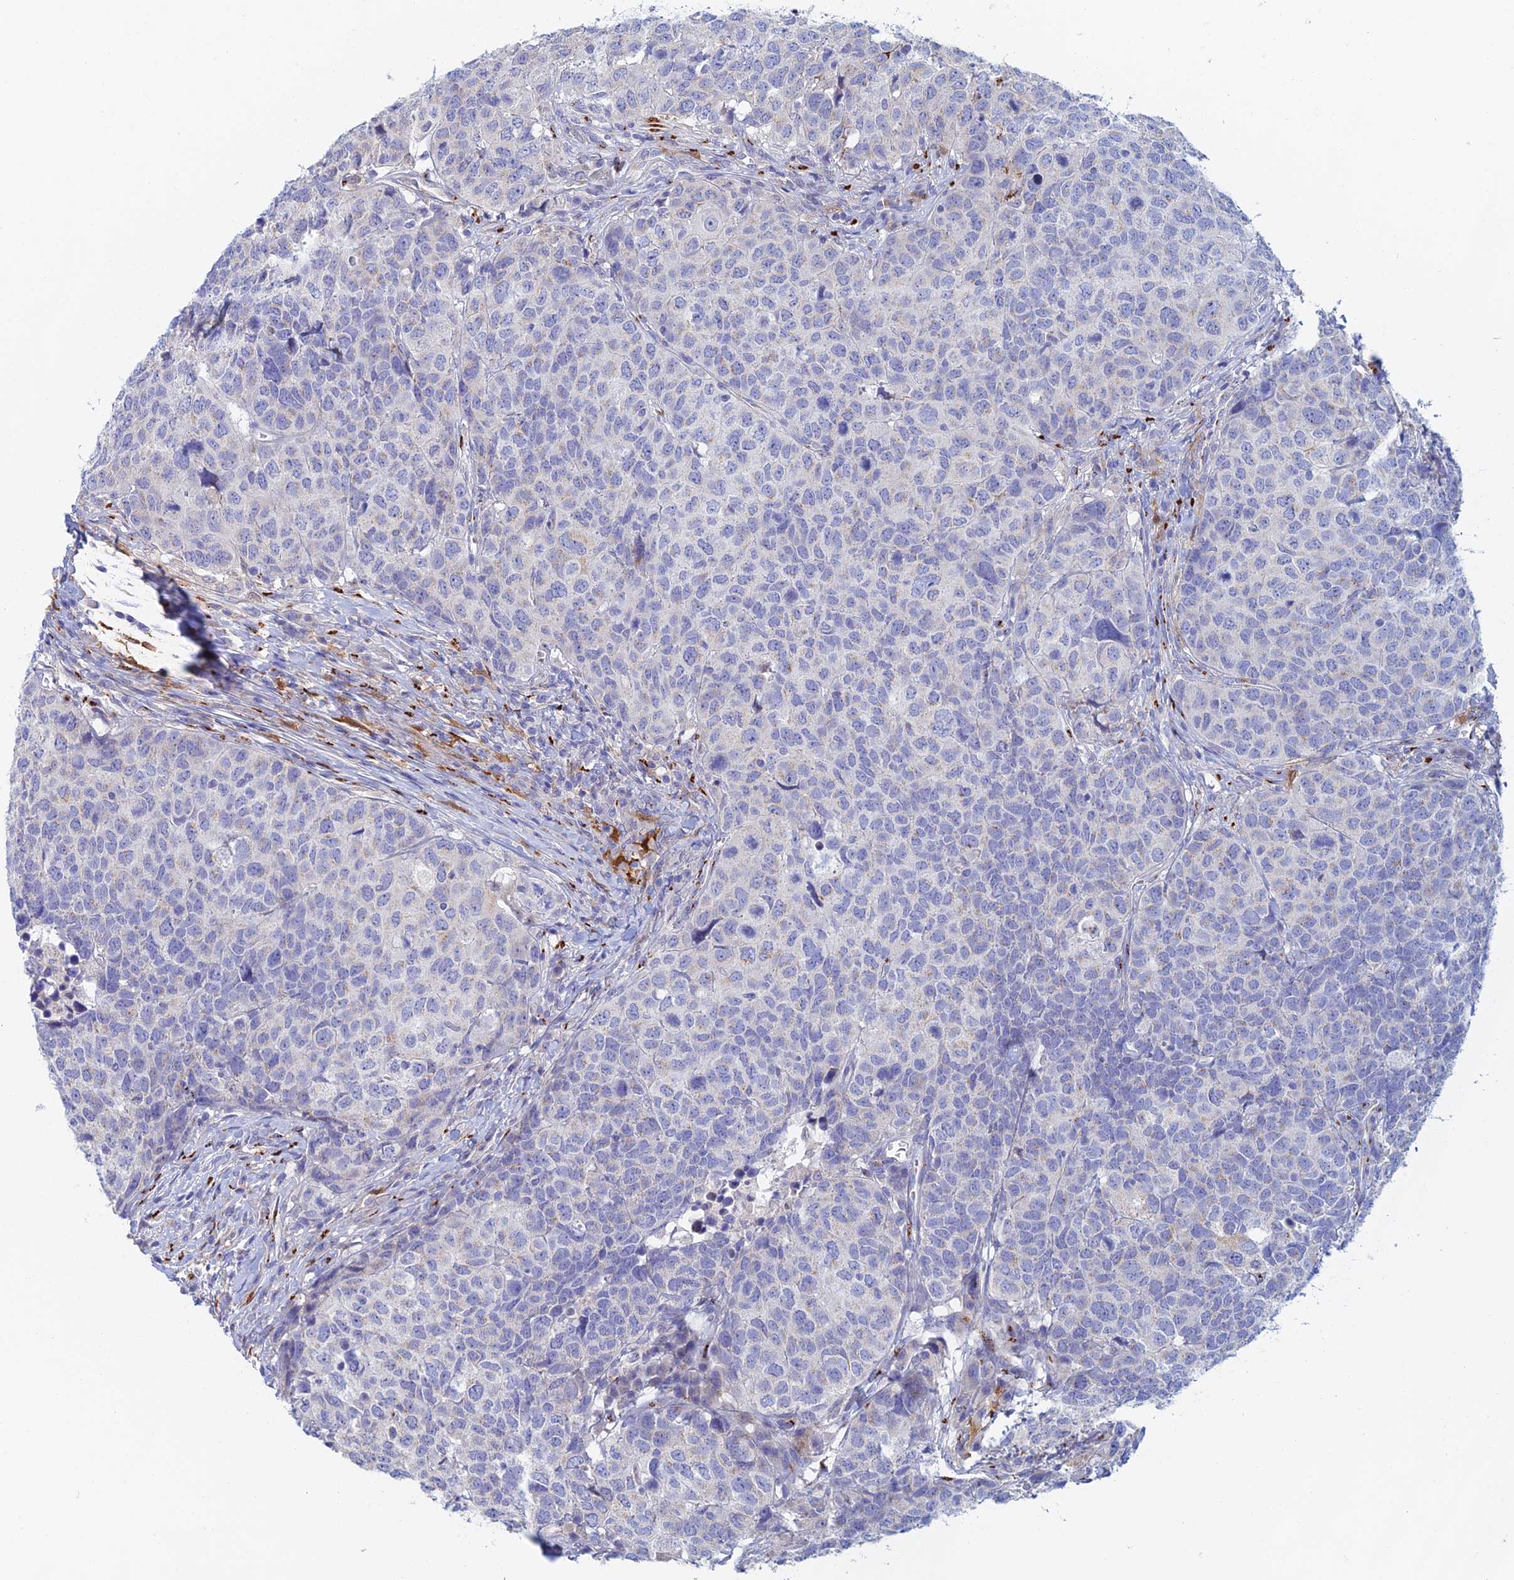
{"staining": {"intensity": "negative", "quantity": "none", "location": "none"}, "tissue": "head and neck cancer", "cell_type": "Tumor cells", "image_type": "cancer", "snomed": [{"axis": "morphology", "description": "Squamous cell carcinoma, NOS"}, {"axis": "topography", "description": "Head-Neck"}], "caption": "This is an immunohistochemistry (IHC) image of human head and neck squamous cell carcinoma. There is no staining in tumor cells.", "gene": "SLC24A3", "patient": {"sex": "male", "age": 66}}